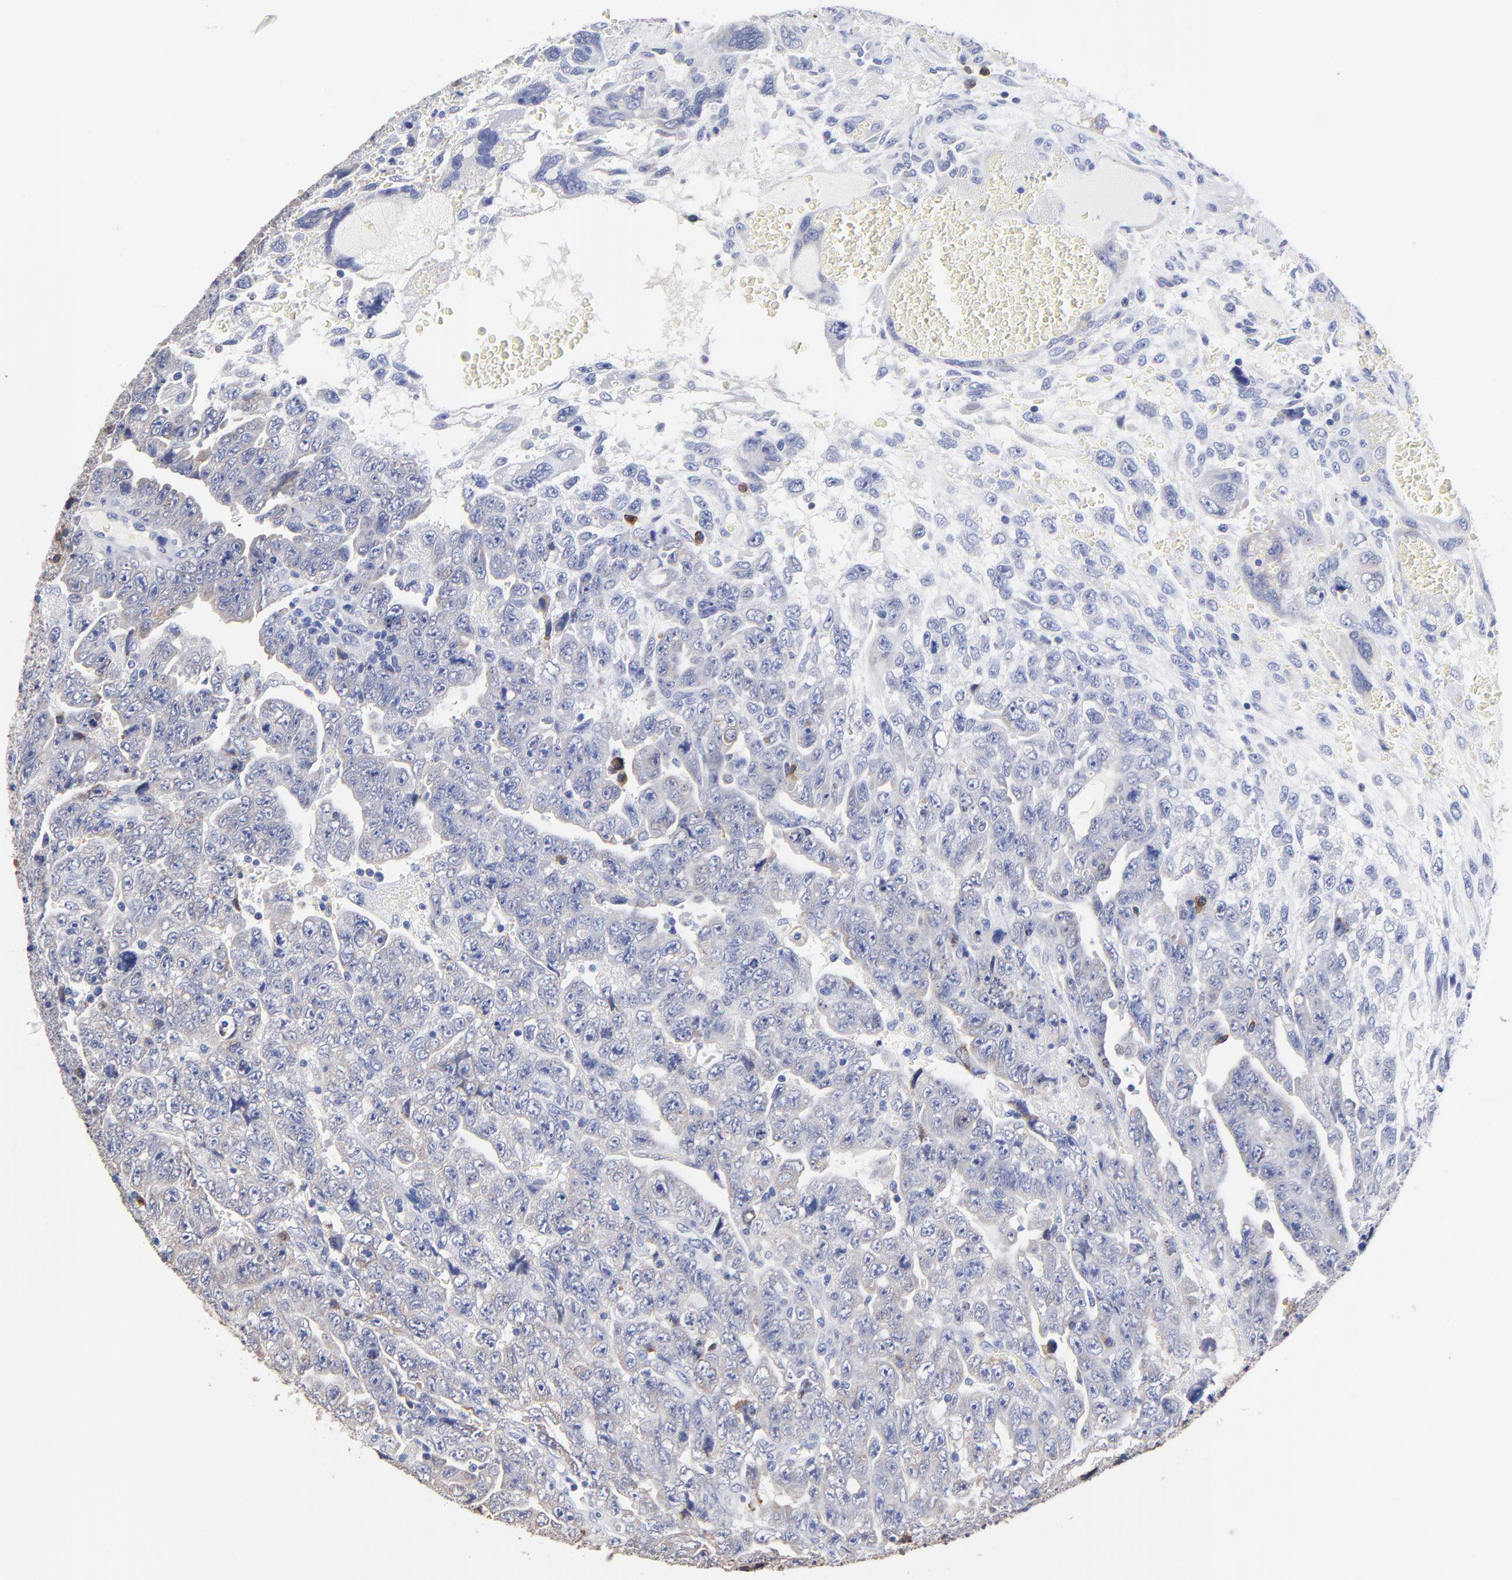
{"staining": {"intensity": "weak", "quantity": ">75%", "location": "cytoplasmic/membranous"}, "tissue": "testis cancer", "cell_type": "Tumor cells", "image_type": "cancer", "snomed": [{"axis": "morphology", "description": "Carcinoma, Embryonal, NOS"}, {"axis": "topography", "description": "Testis"}], "caption": "Testis embryonal carcinoma stained with DAB immunohistochemistry (IHC) demonstrates low levels of weak cytoplasmic/membranous staining in approximately >75% of tumor cells.", "gene": "LAX1", "patient": {"sex": "male", "age": 28}}